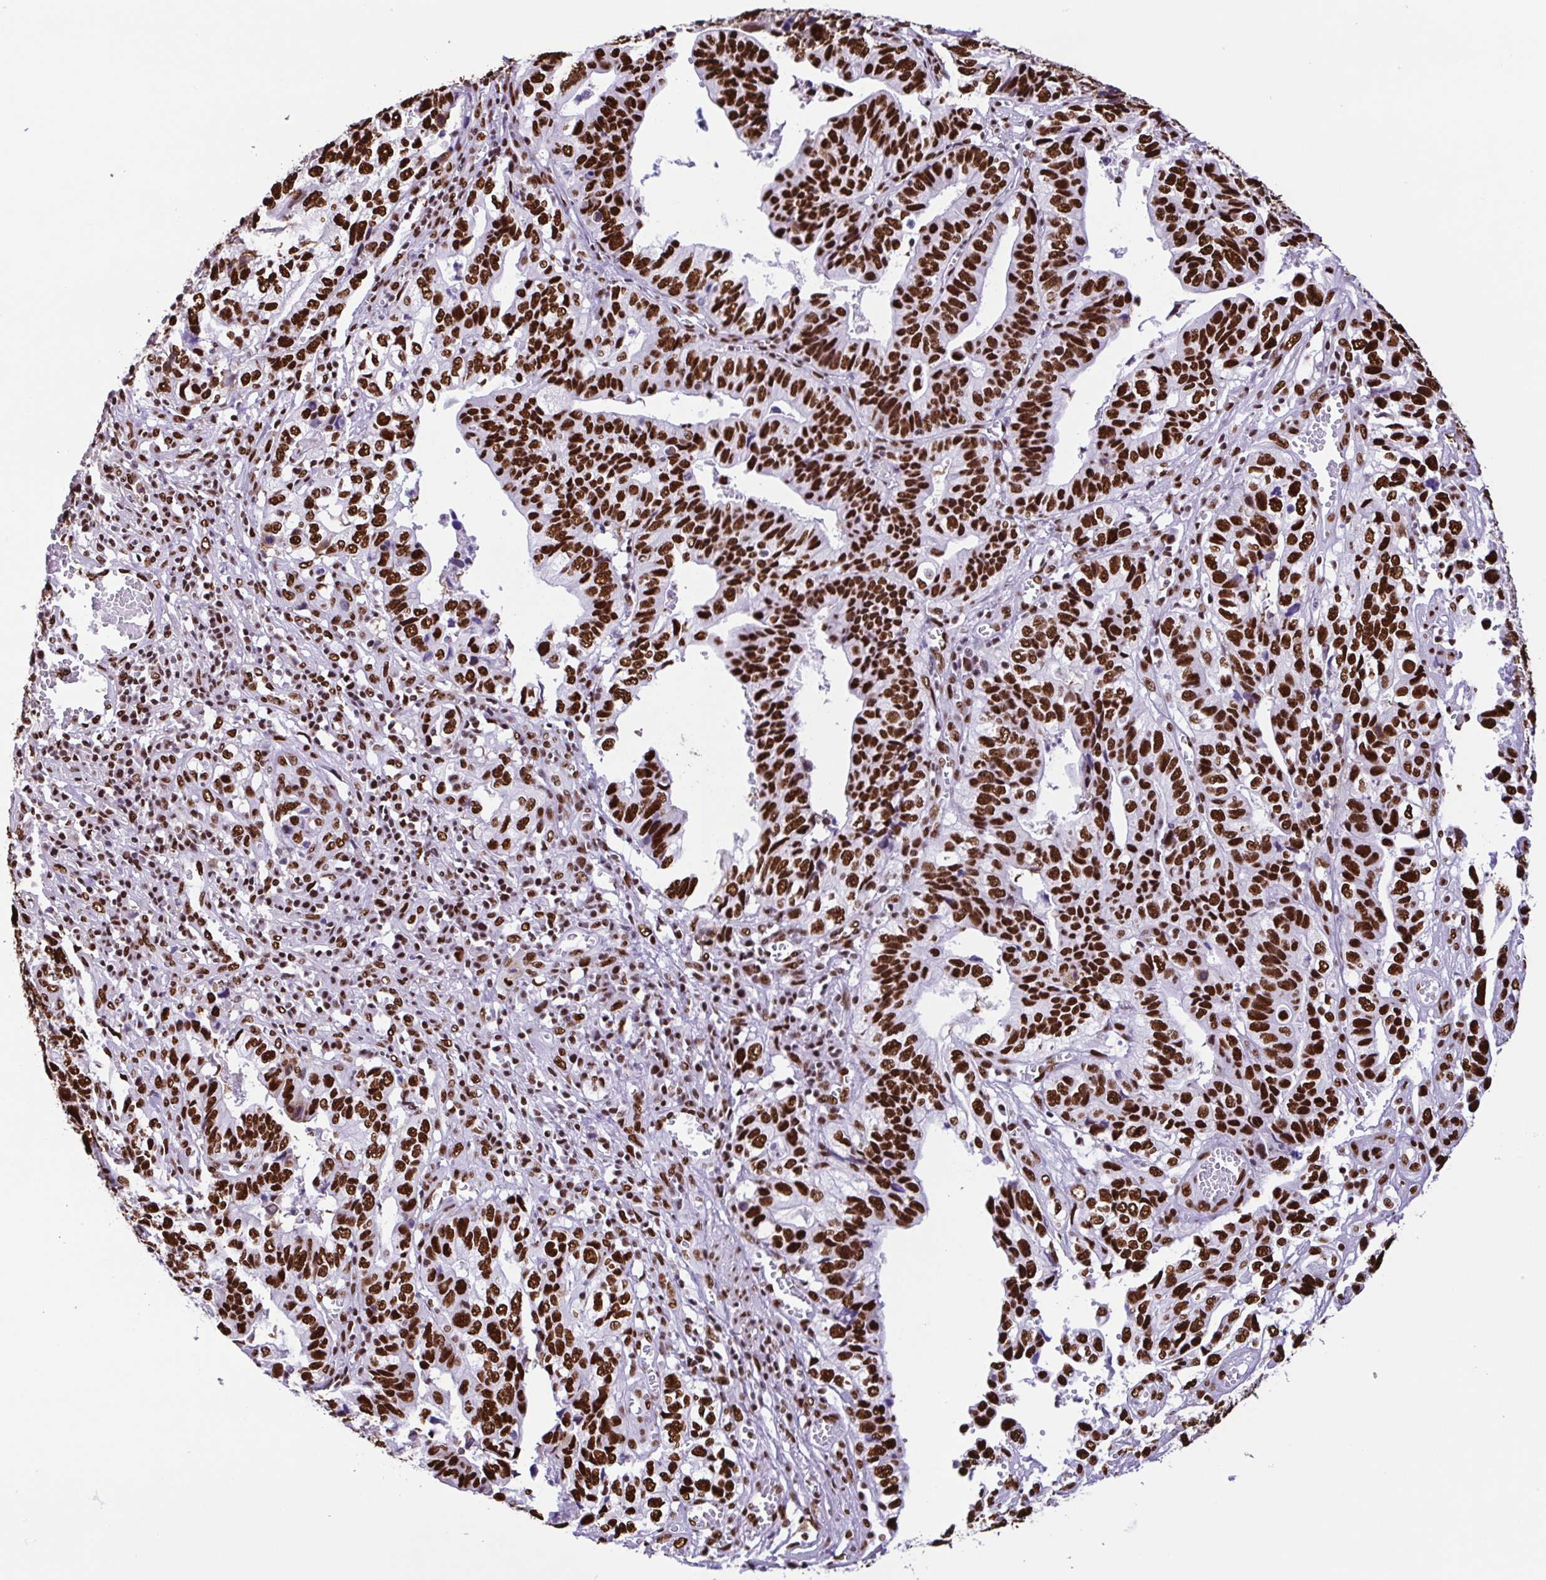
{"staining": {"intensity": "strong", "quantity": ">75%", "location": "nuclear"}, "tissue": "stomach cancer", "cell_type": "Tumor cells", "image_type": "cancer", "snomed": [{"axis": "morphology", "description": "Adenocarcinoma, NOS"}, {"axis": "topography", "description": "Stomach, upper"}], "caption": "This is a photomicrograph of immunohistochemistry (IHC) staining of stomach adenocarcinoma, which shows strong staining in the nuclear of tumor cells.", "gene": "TRIM28", "patient": {"sex": "female", "age": 67}}